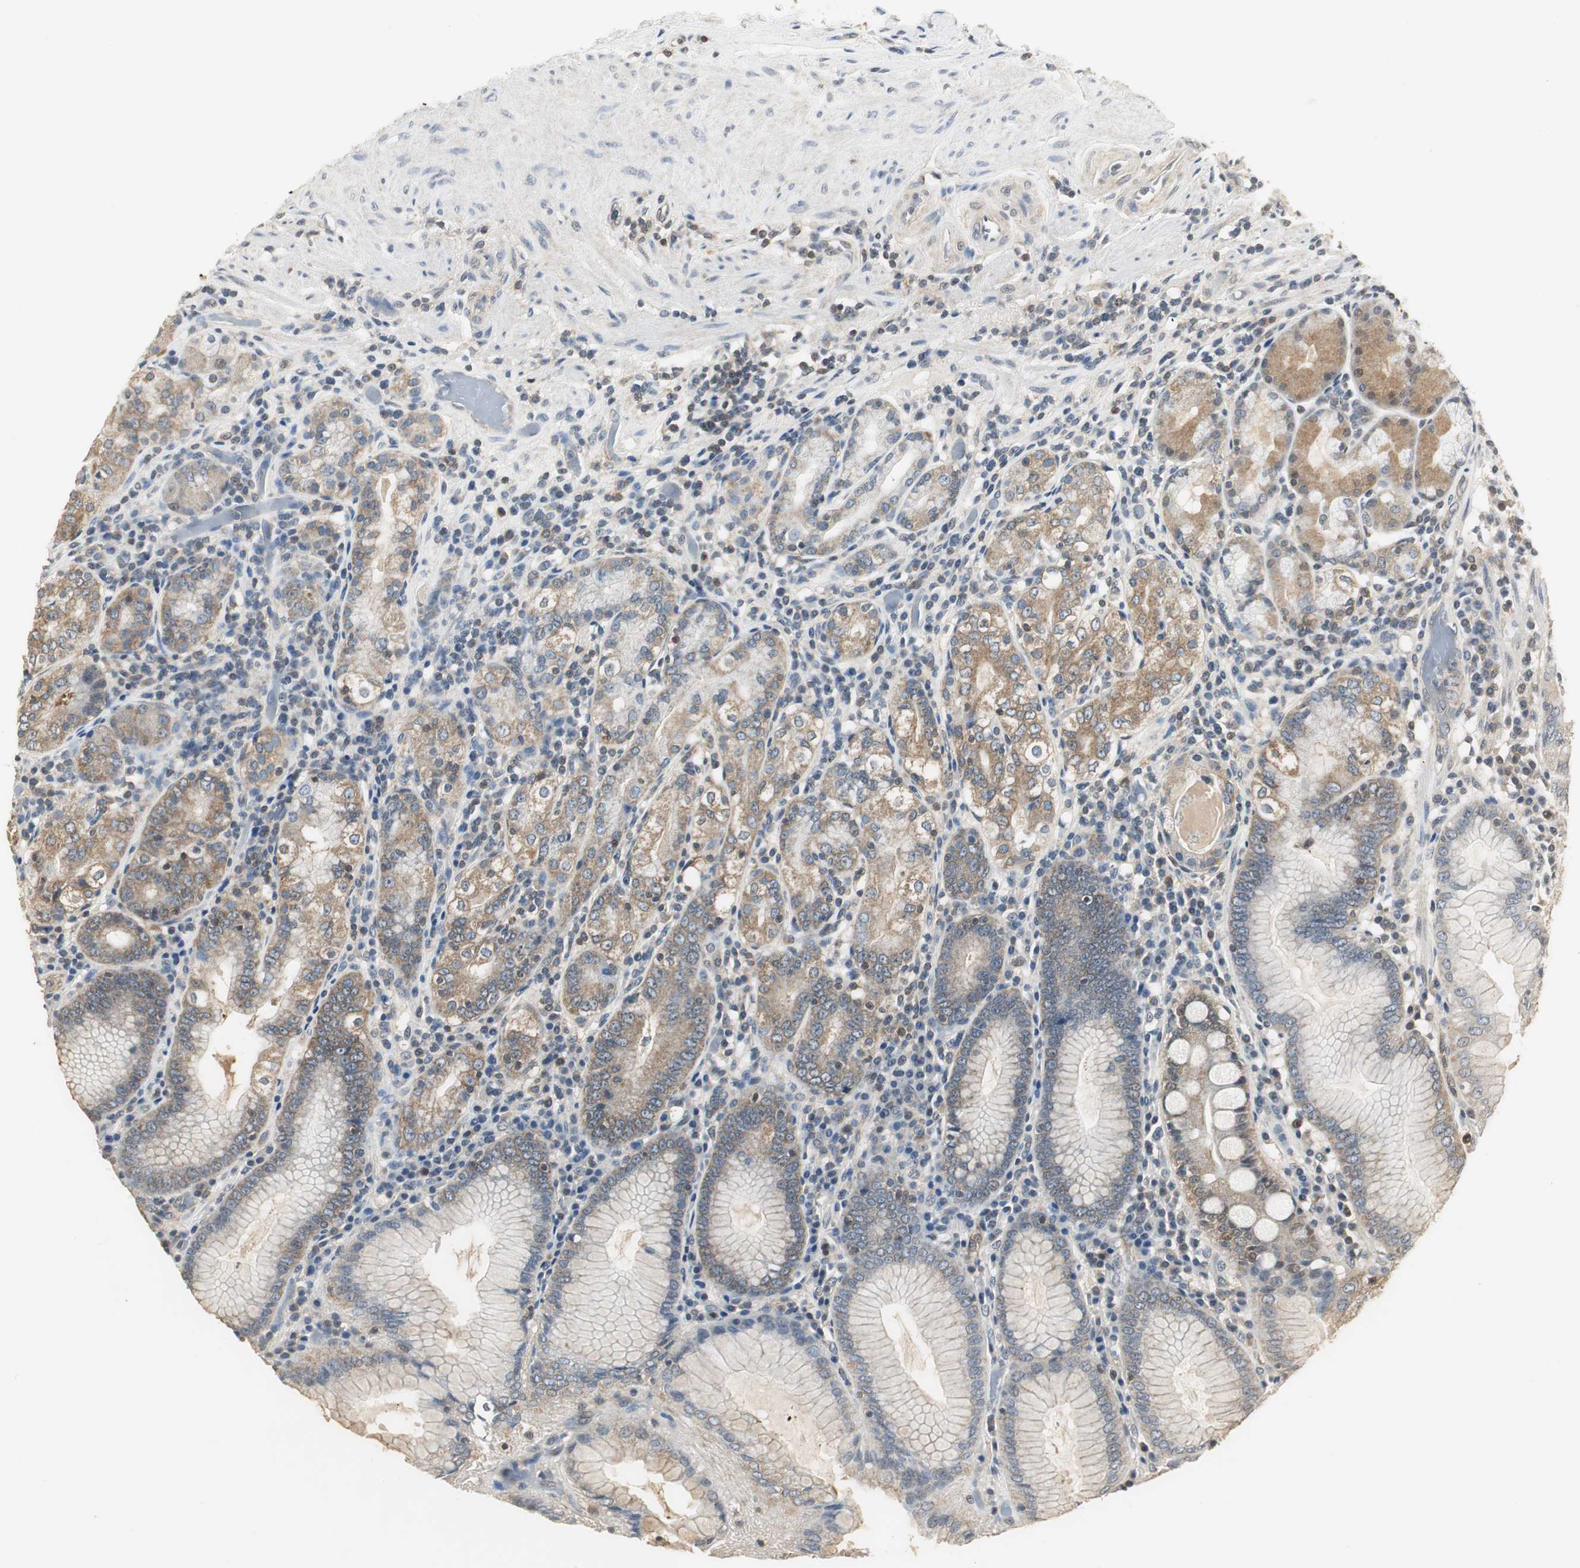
{"staining": {"intensity": "moderate", "quantity": ">75%", "location": "cytoplasmic/membranous"}, "tissue": "stomach", "cell_type": "Glandular cells", "image_type": "normal", "snomed": [{"axis": "morphology", "description": "Normal tissue, NOS"}, {"axis": "topography", "description": "Stomach, lower"}], "caption": "Immunohistochemistry (IHC) micrograph of normal stomach: stomach stained using immunohistochemistry exhibits medium levels of moderate protein expression localized specifically in the cytoplasmic/membranous of glandular cells, appearing as a cytoplasmic/membranous brown color.", "gene": "CCT5", "patient": {"sex": "female", "age": 76}}